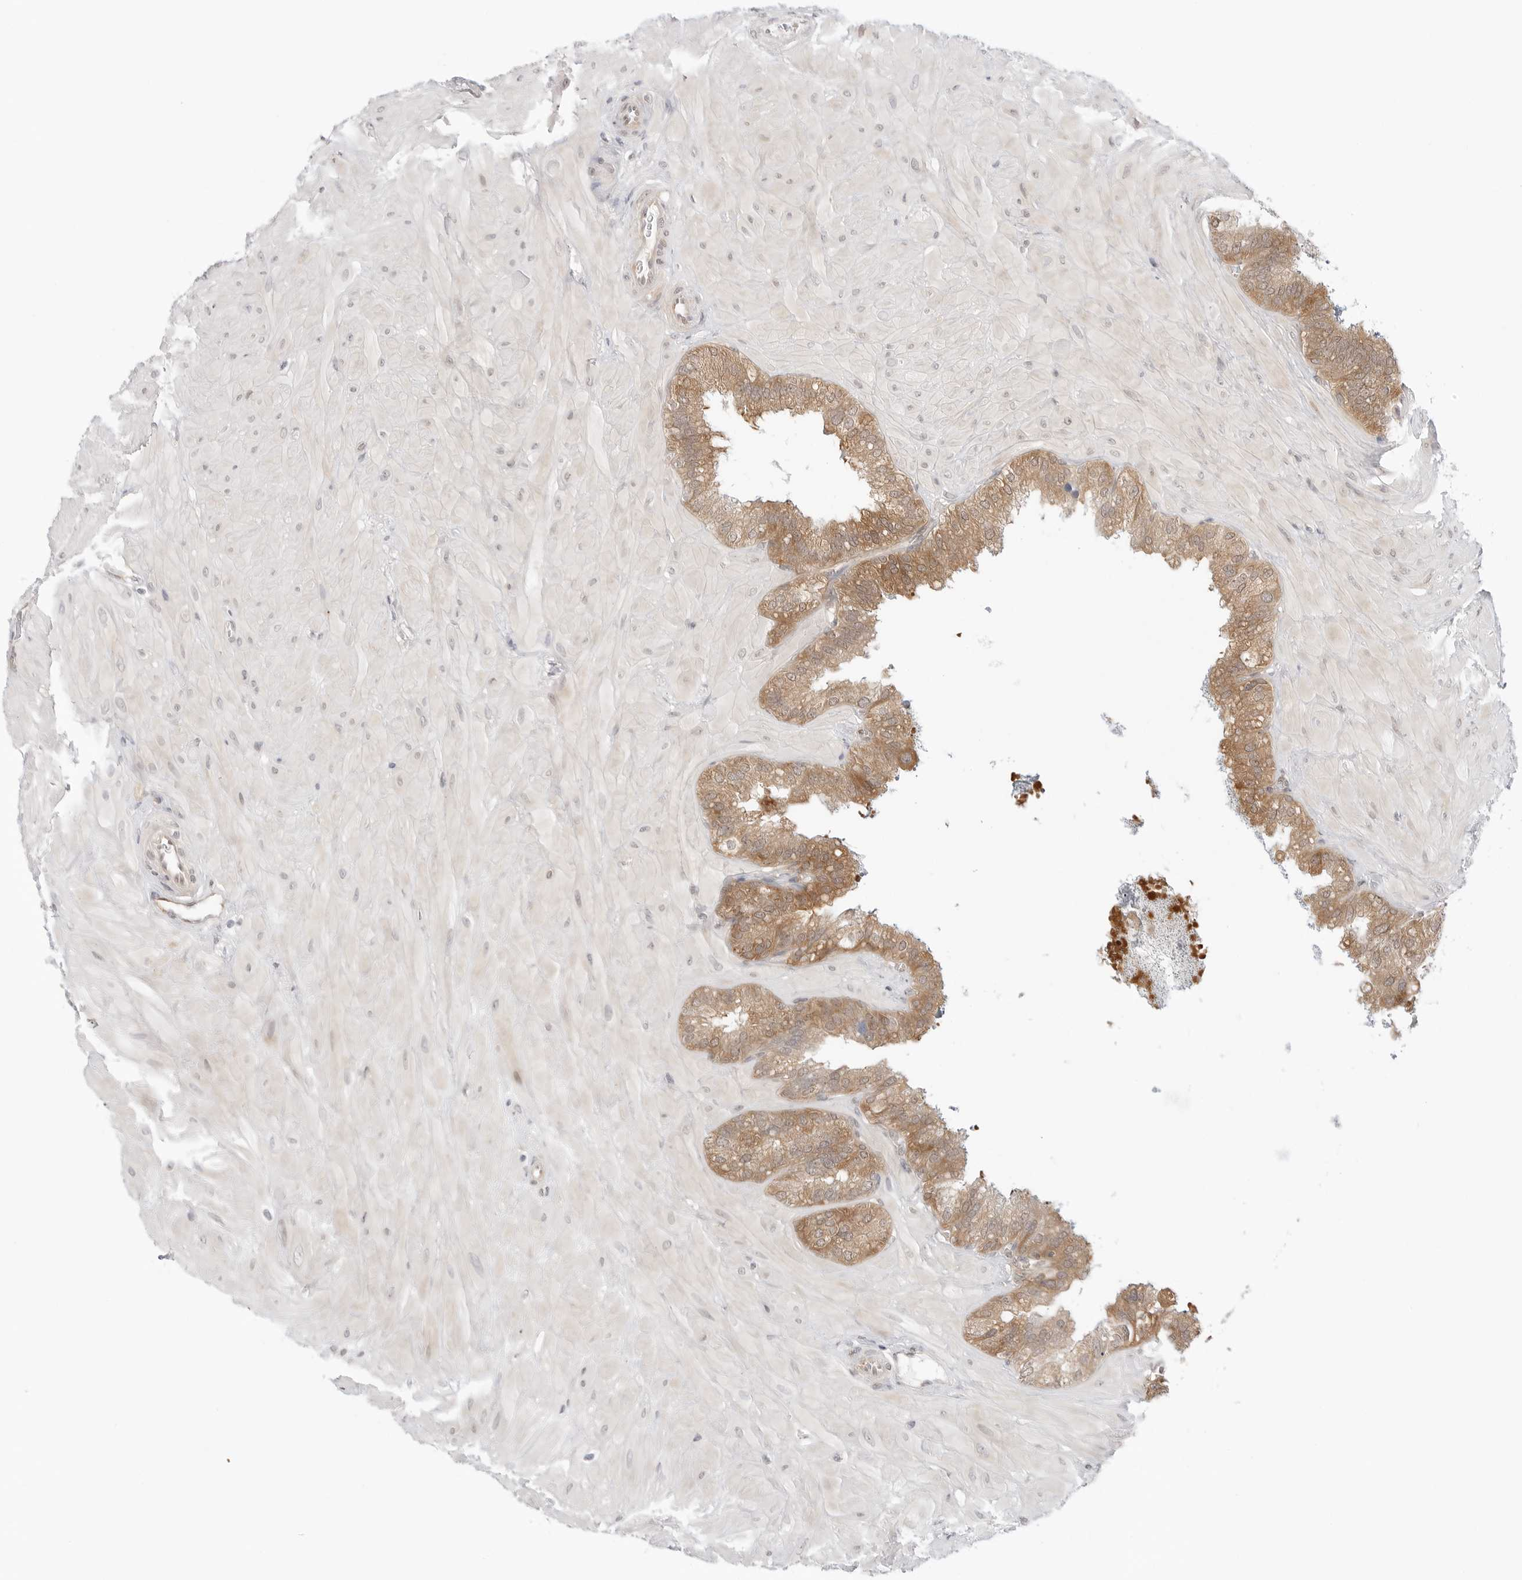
{"staining": {"intensity": "moderate", "quantity": ">75%", "location": "cytoplasmic/membranous"}, "tissue": "seminal vesicle", "cell_type": "Glandular cells", "image_type": "normal", "snomed": [{"axis": "morphology", "description": "Normal tissue, NOS"}, {"axis": "topography", "description": "Prostate"}, {"axis": "topography", "description": "Seminal veicle"}], "caption": "Protein staining reveals moderate cytoplasmic/membranous staining in approximately >75% of glandular cells in benign seminal vesicle.", "gene": "NUDC", "patient": {"sex": "male", "age": 51}}